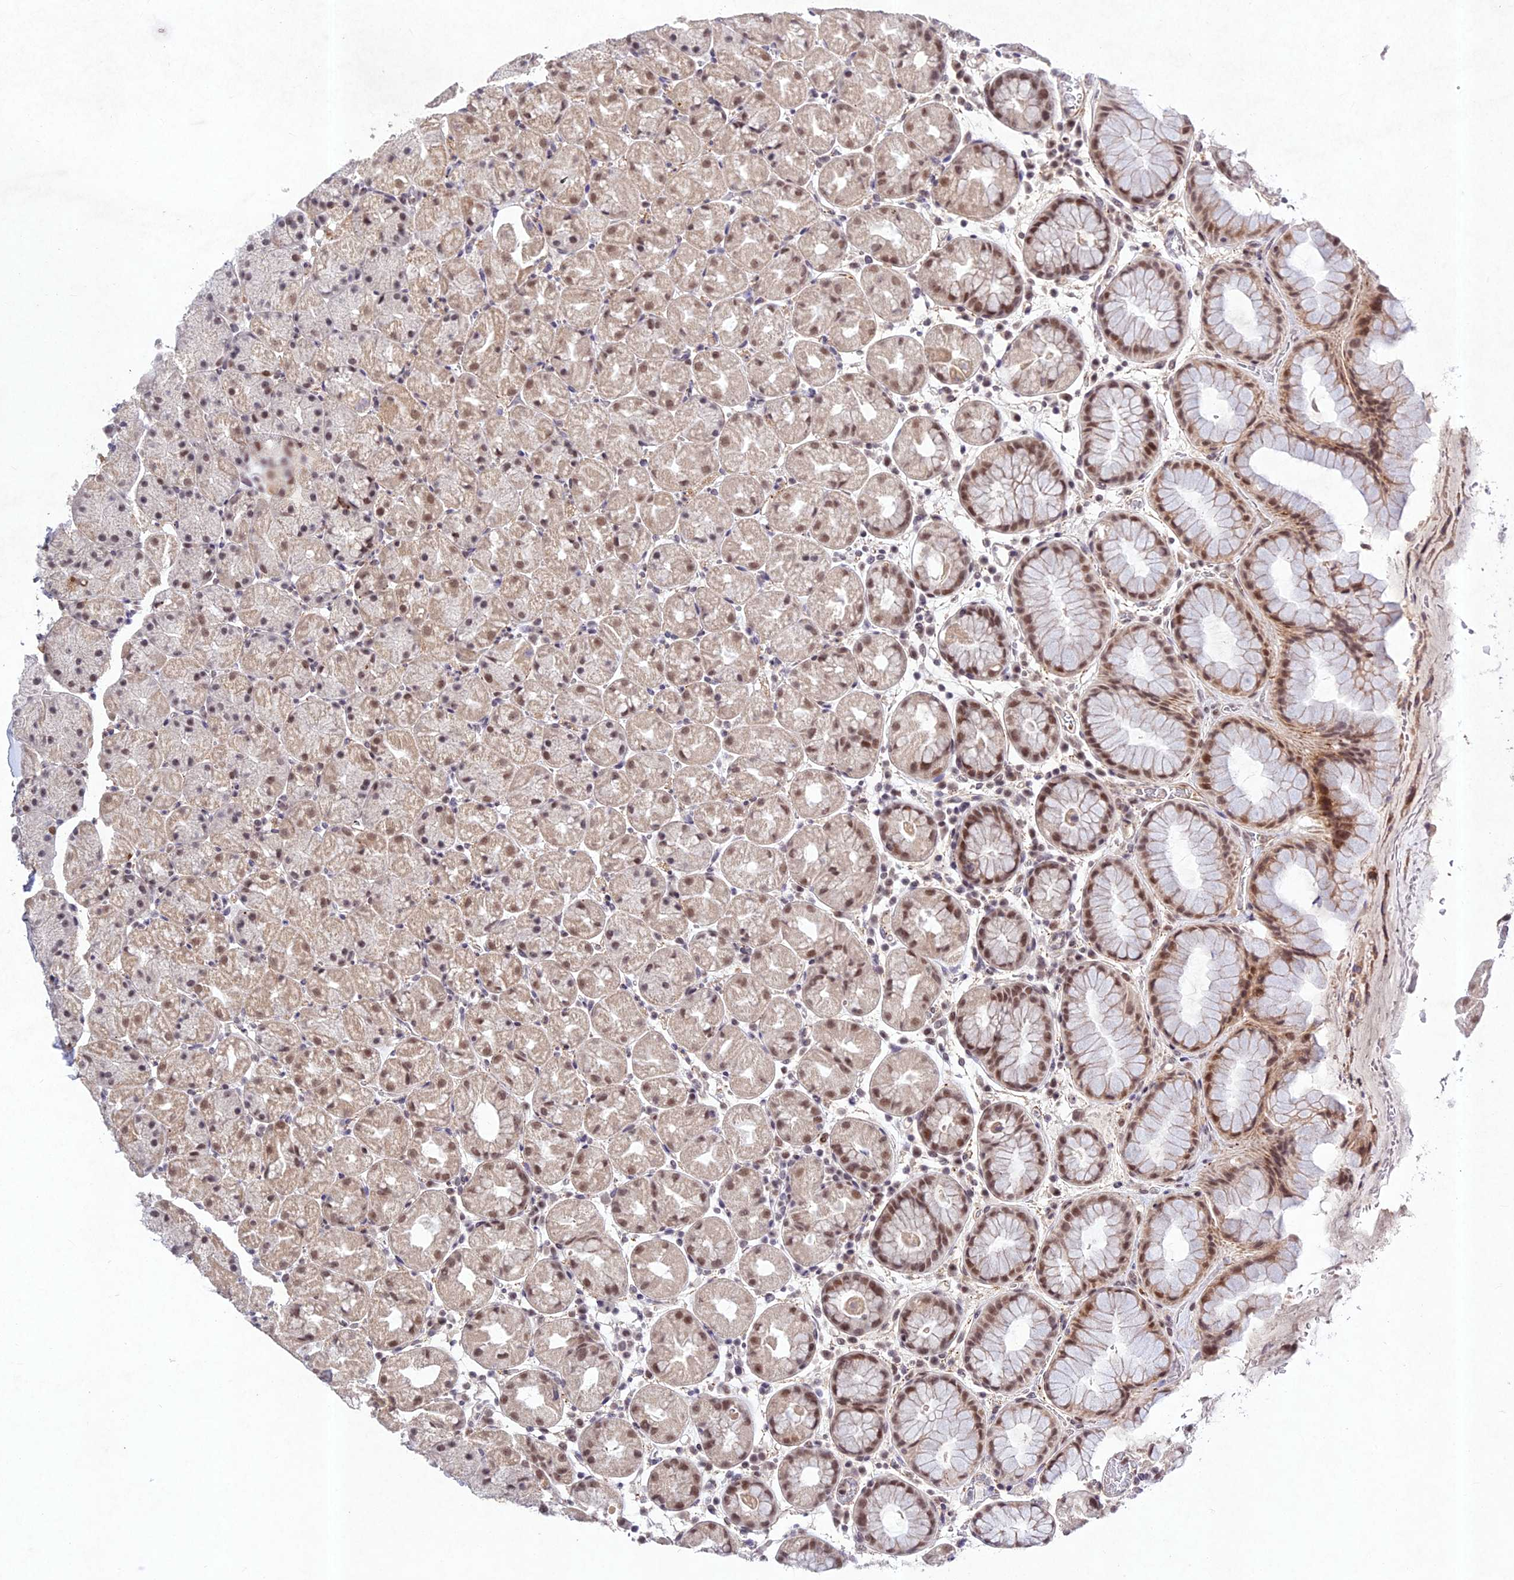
{"staining": {"intensity": "moderate", "quantity": ">75%", "location": "cytoplasmic/membranous,nuclear"}, "tissue": "stomach", "cell_type": "Glandular cells", "image_type": "normal", "snomed": [{"axis": "morphology", "description": "Normal tissue, NOS"}, {"axis": "topography", "description": "Stomach, upper"}, {"axis": "topography", "description": "Stomach, lower"}], "caption": "IHC micrograph of normal stomach: stomach stained using immunohistochemistry (IHC) reveals medium levels of moderate protein expression localized specifically in the cytoplasmic/membranous,nuclear of glandular cells, appearing as a cytoplasmic/membranous,nuclear brown color.", "gene": "RAVER1", "patient": {"sex": "male", "age": 67}}